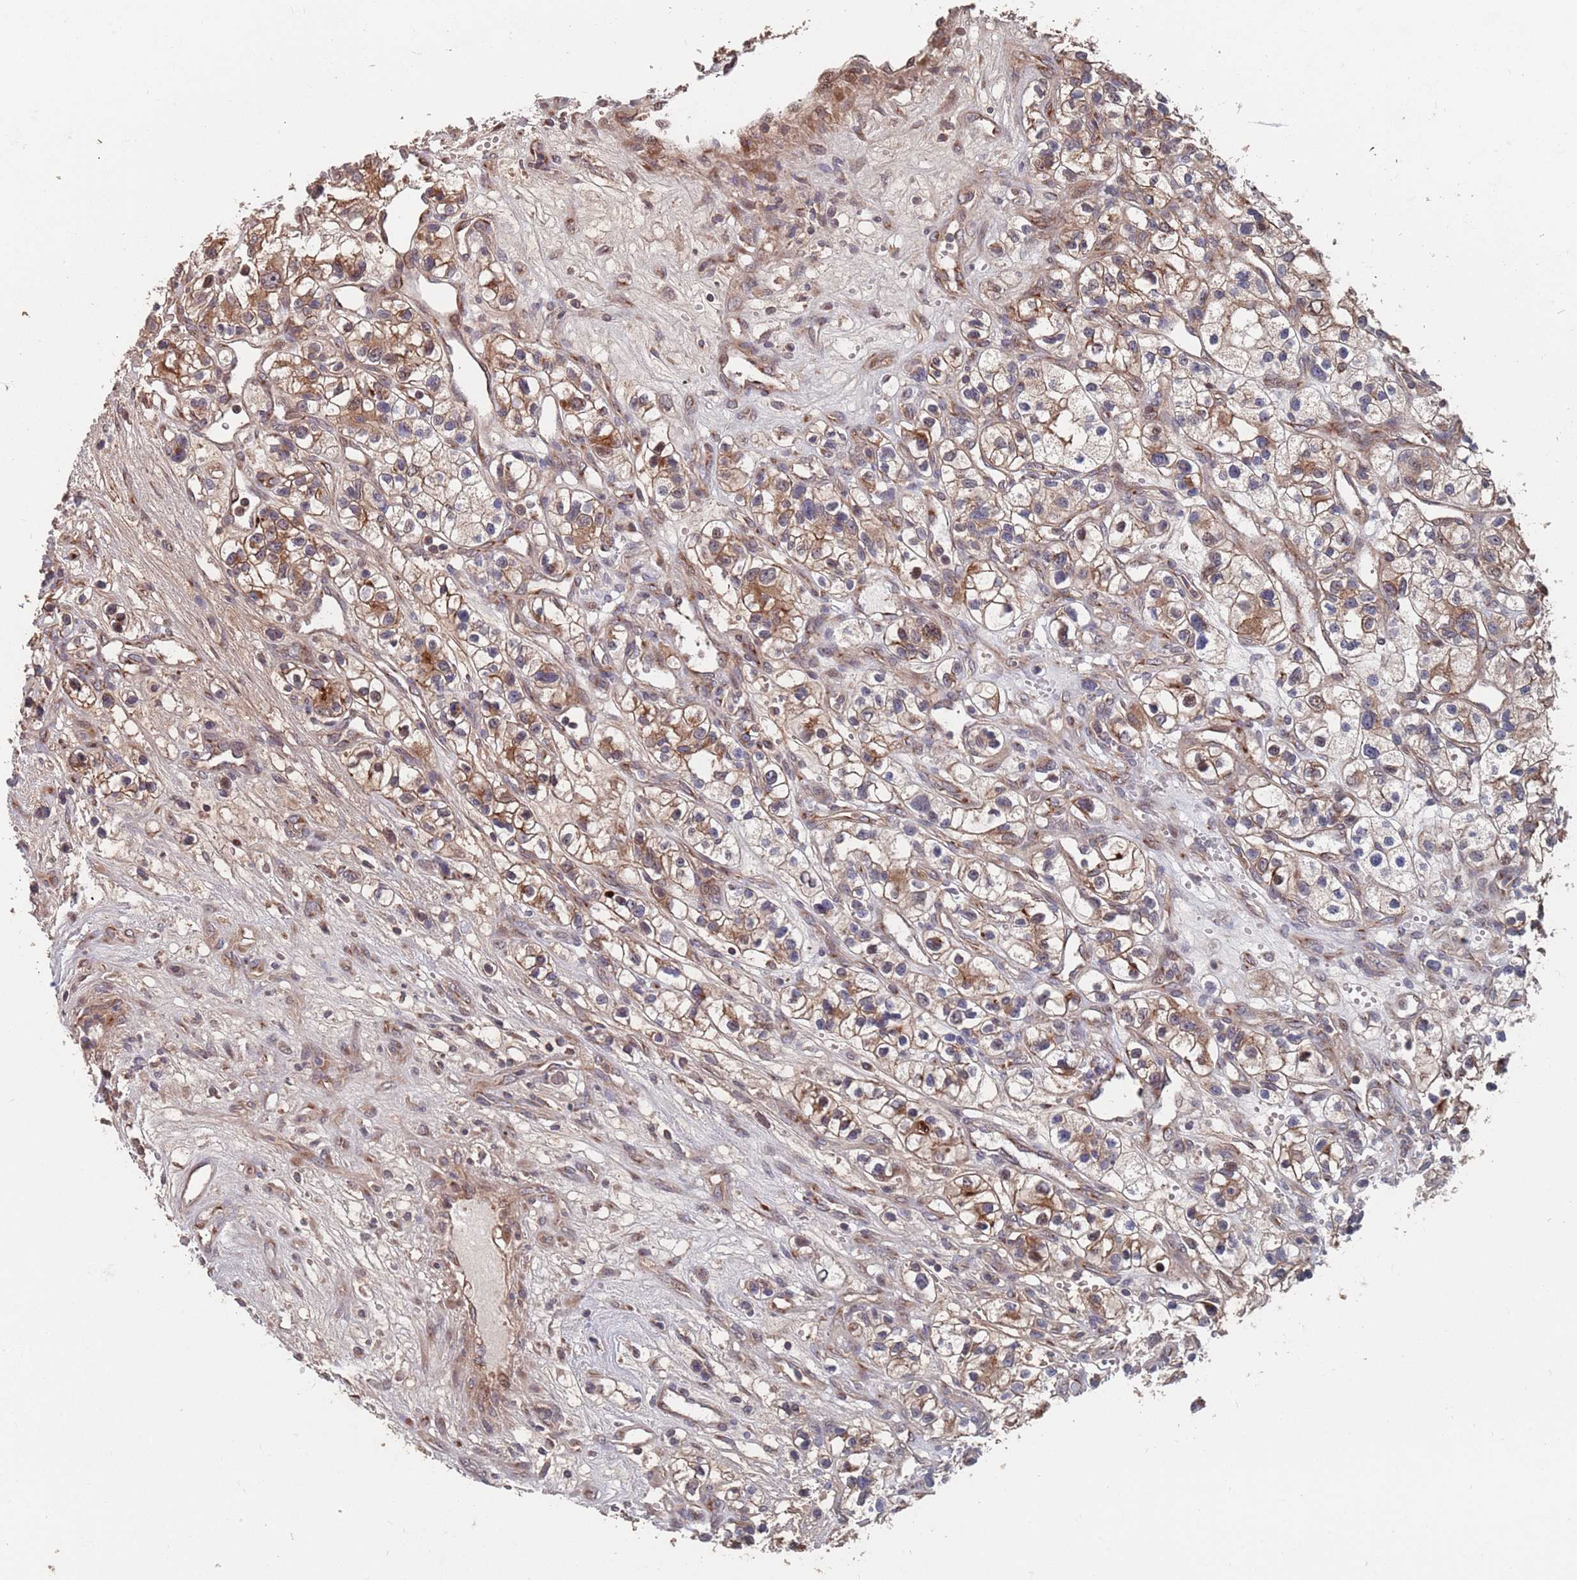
{"staining": {"intensity": "moderate", "quantity": ">75%", "location": "cytoplasmic/membranous"}, "tissue": "renal cancer", "cell_type": "Tumor cells", "image_type": "cancer", "snomed": [{"axis": "morphology", "description": "Adenocarcinoma, NOS"}, {"axis": "topography", "description": "Kidney"}], "caption": "Protein staining of renal cancer (adenocarcinoma) tissue demonstrates moderate cytoplasmic/membranous staining in approximately >75% of tumor cells. (DAB IHC with brightfield microscopy, high magnification).", "gene": "UNC45A", "patient": {"sex": "female", "age": 57}}